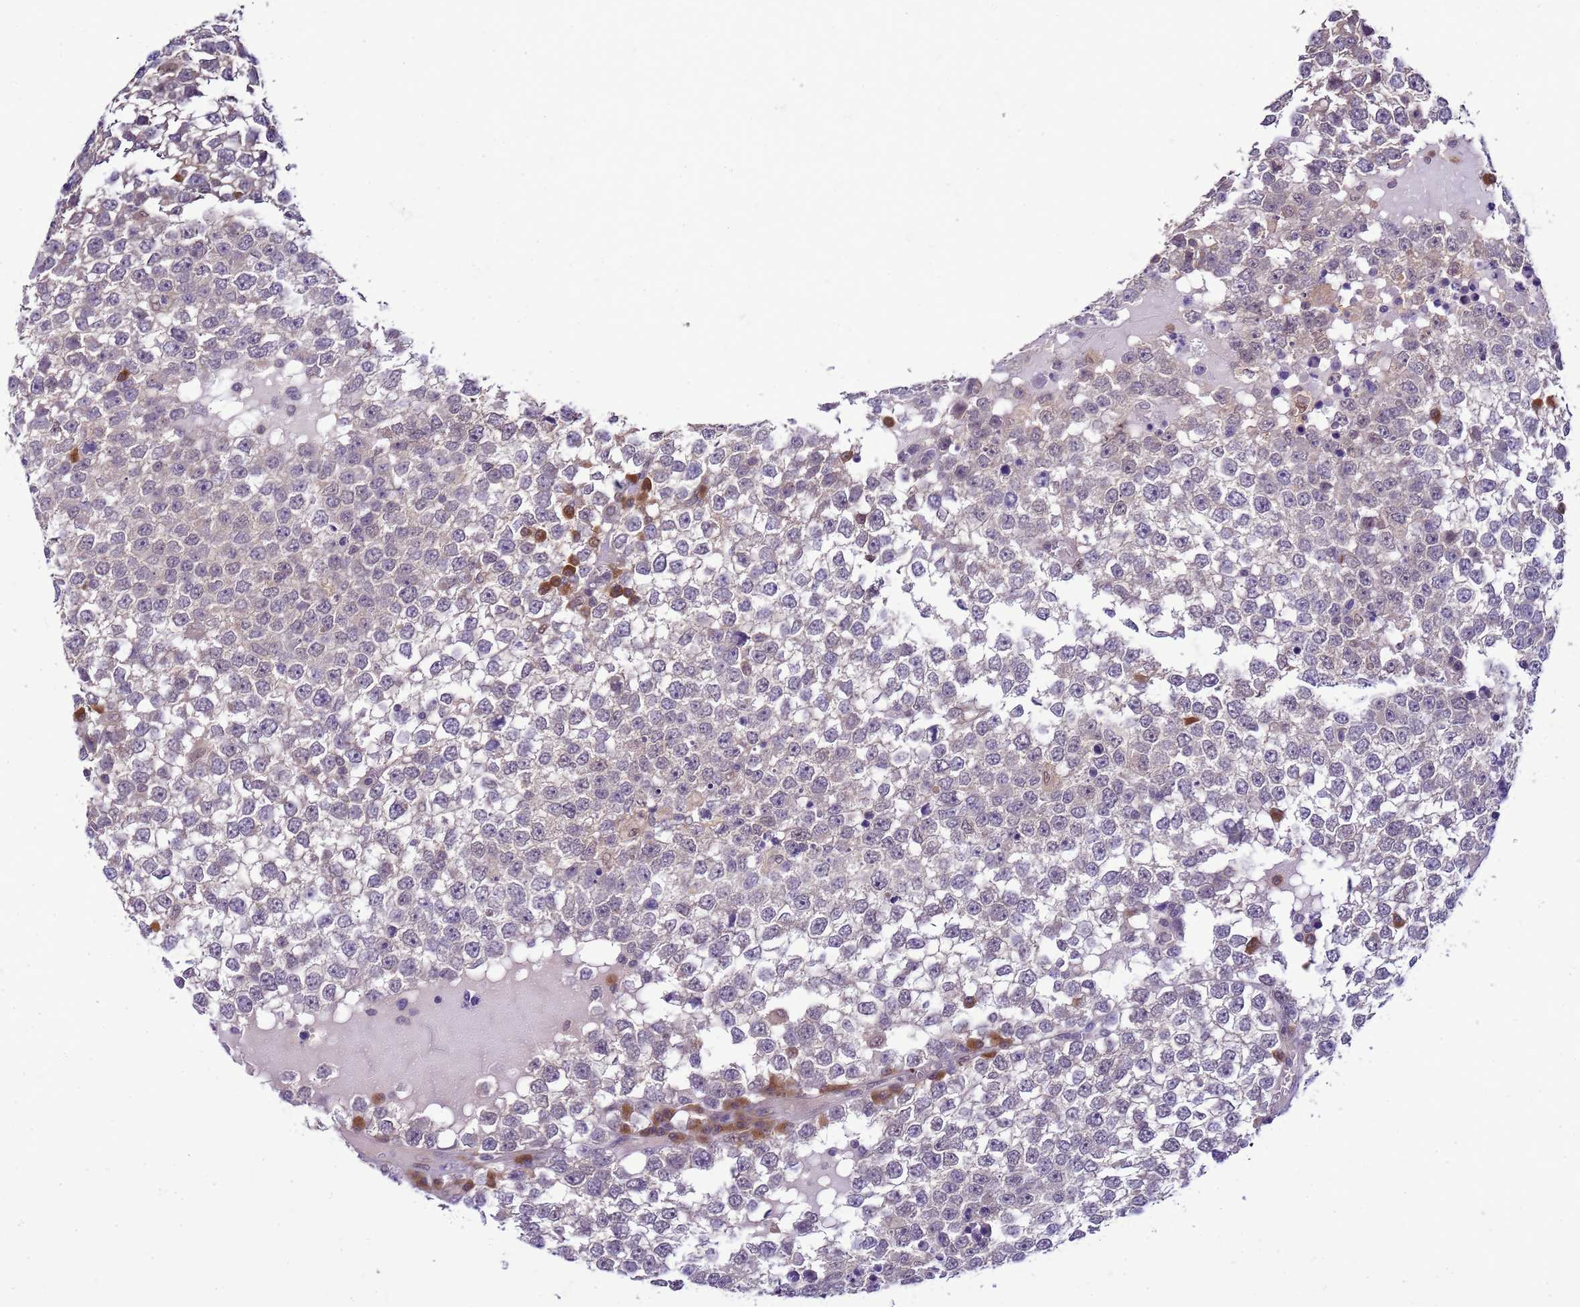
{"staining": {"intensity": "moderate", "quantity": "<25%", "location": "cytoplasmic/membranous"}, "tissue": "testis cancer", "cell_type": "Tumor cells", "image_type": "cancer", "snomed": [{"axis": "morphology", "description": "Seminoma, NOS"}, {"axis": "topography", "description": "Testis"}], "caption": "Protein expression analysis of human testis seminoma reveals moderate cytoplasmic/membranous positivity in about <25% of tumor cells.", "gene": "DDI2", "patient": {"sex": "male", "age": 65}}